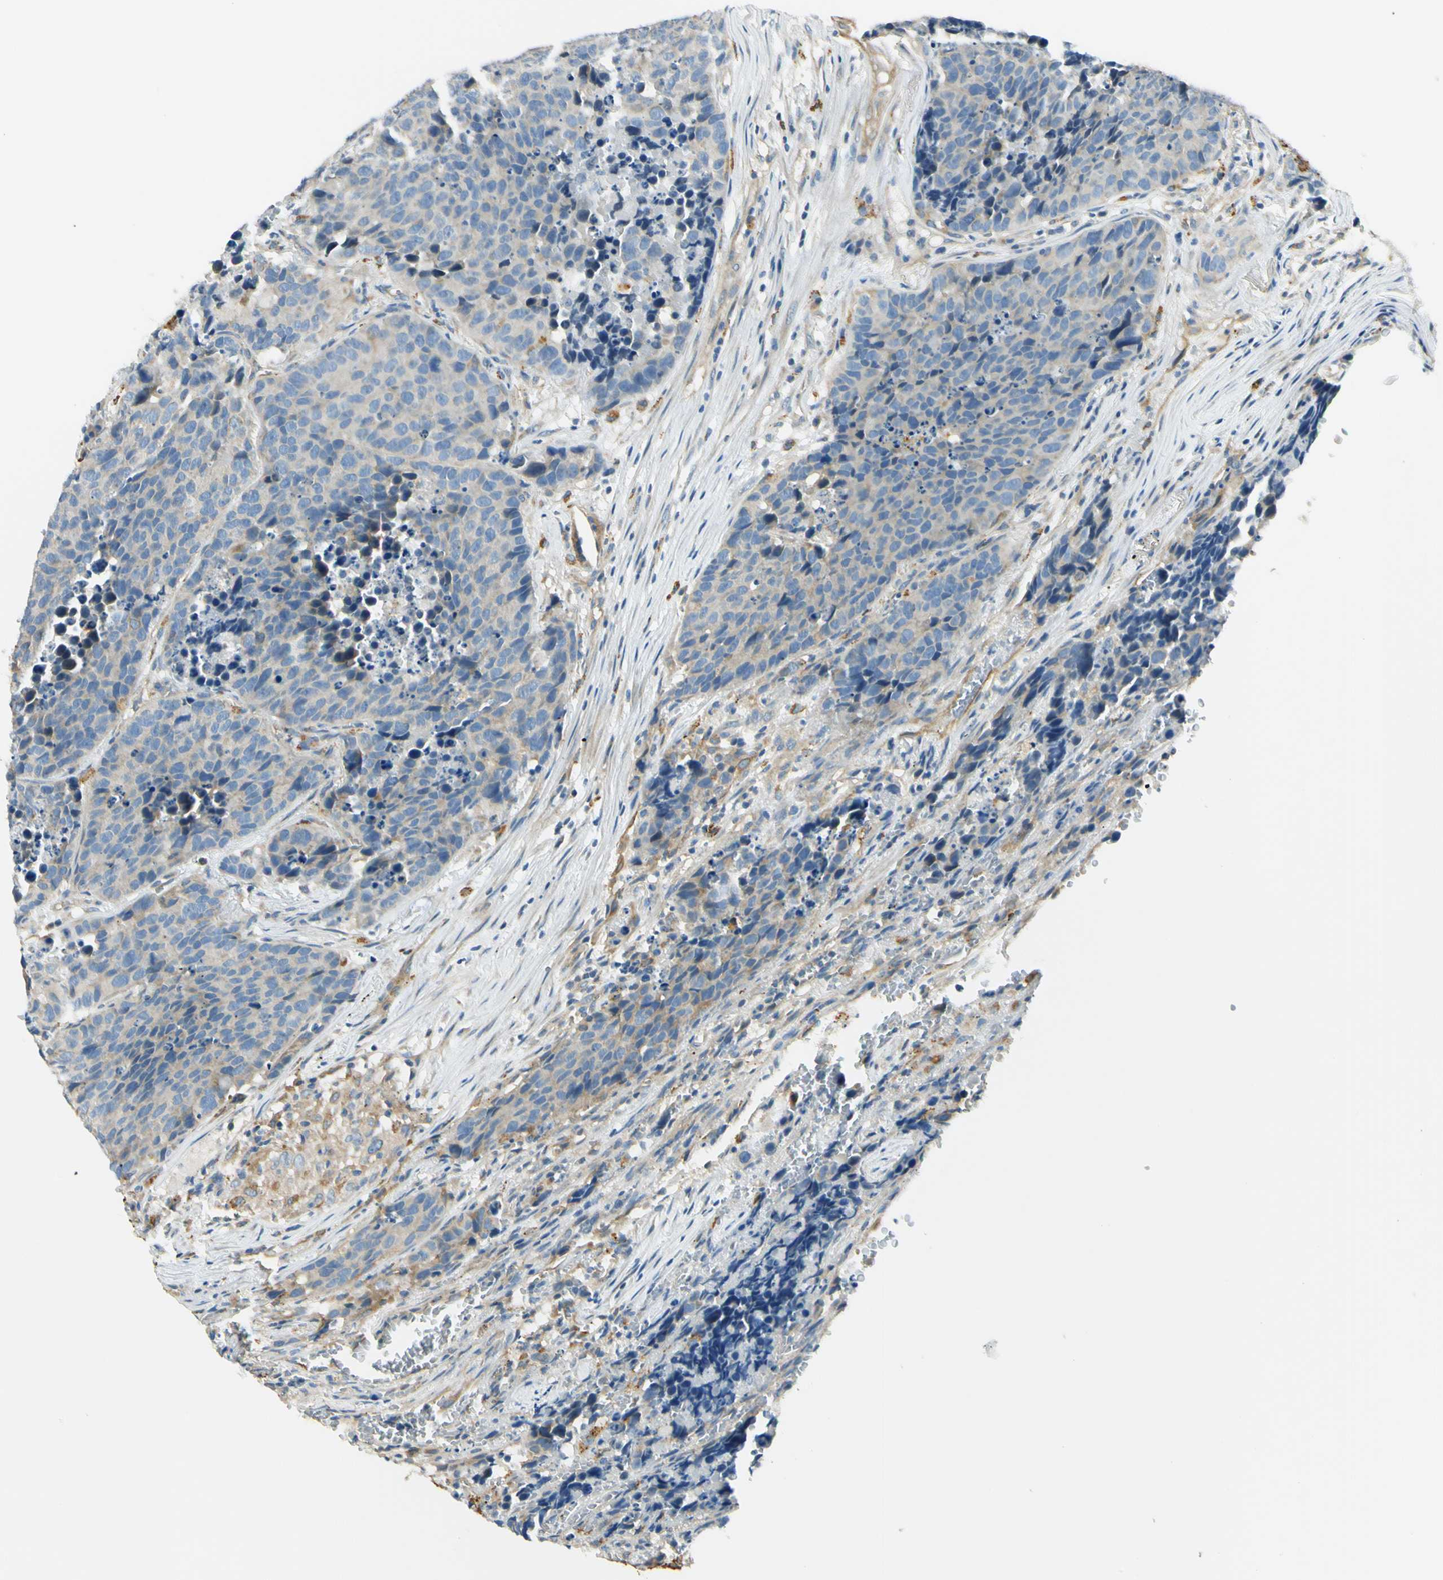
{"staining": {"intensity": "weak", "quantity": "<25%", "location": "cytoplasmic/membranous"}, "tissue": "carcinoid", "cell_type": "Tumor cells", "image_type": "cancer", "snomed": [{"axis": "morphology", "description": "Carcinoid, malignant, NOS"}, {"axis": "topography", "description": "Lung"}], "caption": "The histopathology image displays no staining of tumor cells in carcinoid.", "gene": "LAMA3", "patient": {"sex": "male", "age": 60}}